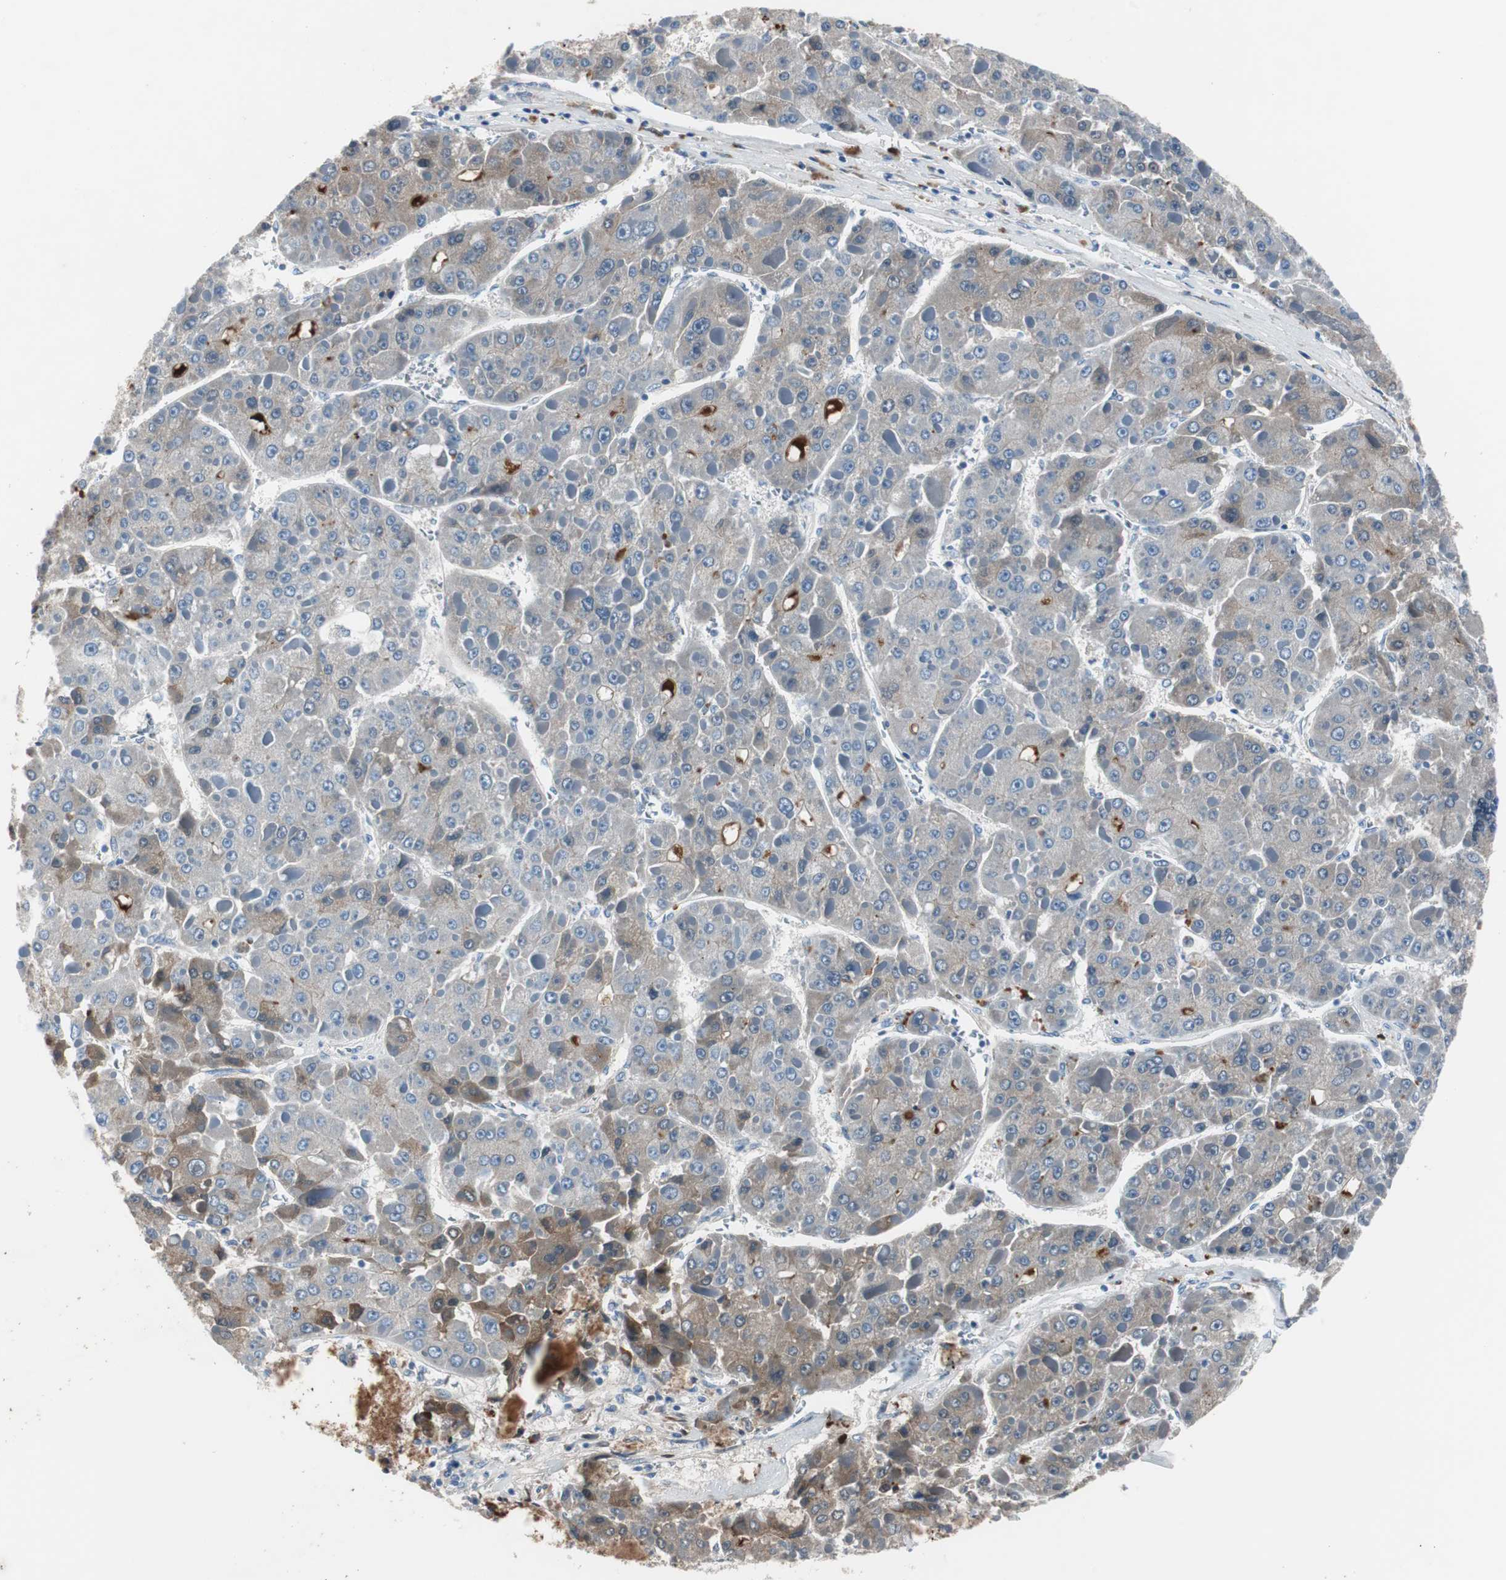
{"staining": {"intensity": "moderate", "quantity": "<25%", "location": "cytoplasmic/membranous"}, "tissue": "liver cancer", "cell_type": "Tumor cells", "image_type": "cancer", "snomed": [{"axis": "morphology", "description": "Carcinoma, Hepatocellular, NOS"}, {"axis": "topography", "description": "Liver"}], "caption": "This is a photomicrograph of immunohistochemistry staining of liver cancer (hepatocellular carcinoma), which shows moderate expression in the cytoplasmic/membranous of tumor cells.", "gene": "SERPINF1", "patient": {"sex": "female", "age": 73}}